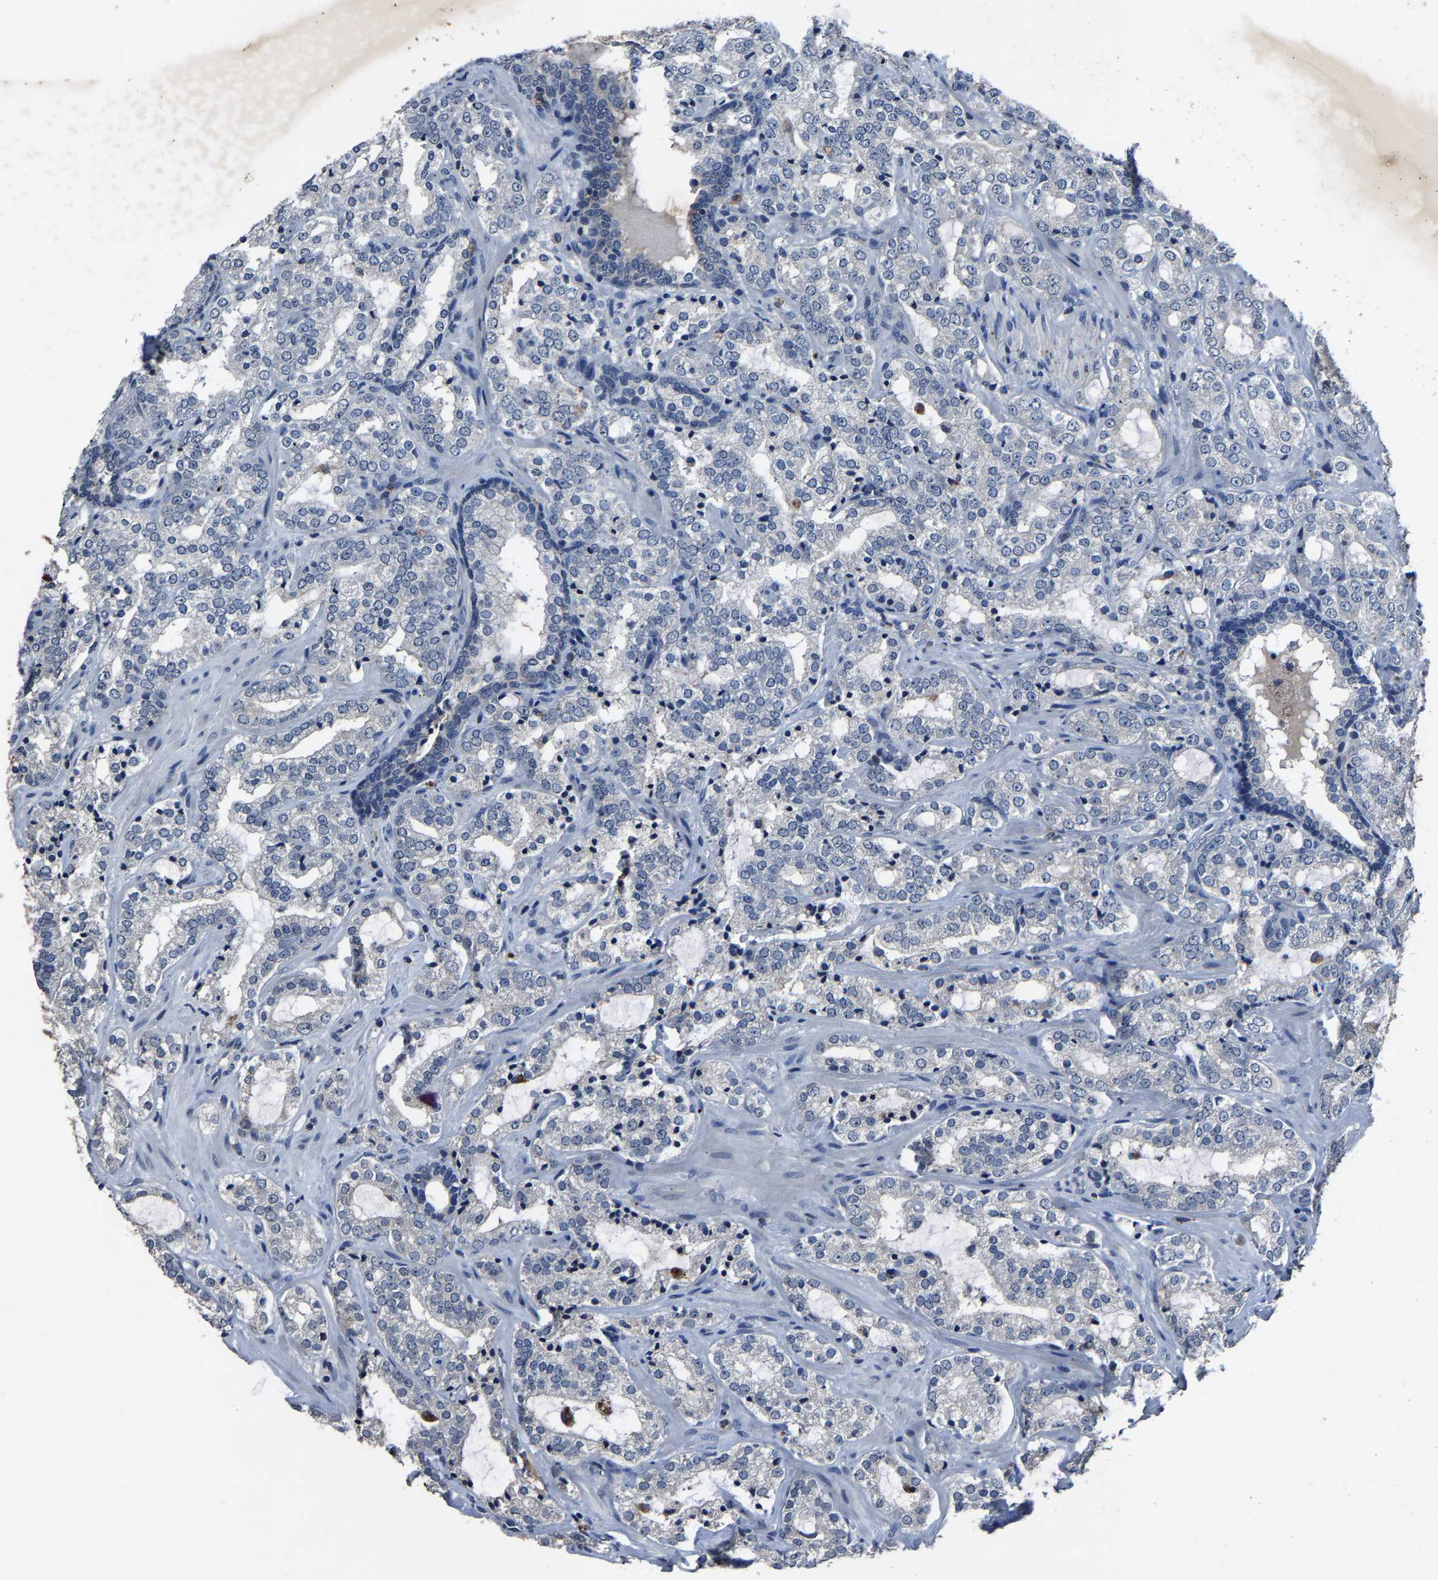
{"staining": {"intensity": "negative", "quantity": "none", "location": "none"}, "tissue": "prostate cancer", "cell_type": "Tumor cells", "image_type": "cancer", "snomed": [{"axis": "morphology", "description": "Adenocarcinoma, High grade"}, {"axis": "topography", "description": "Prostate"}], "caption": "A histopathology image of human prostate cancer is negative for staining in tumor cells. Nuclei are stained in blue.", "gene": "PCNX2", "patient": {"sex": "male", "age": 64}}